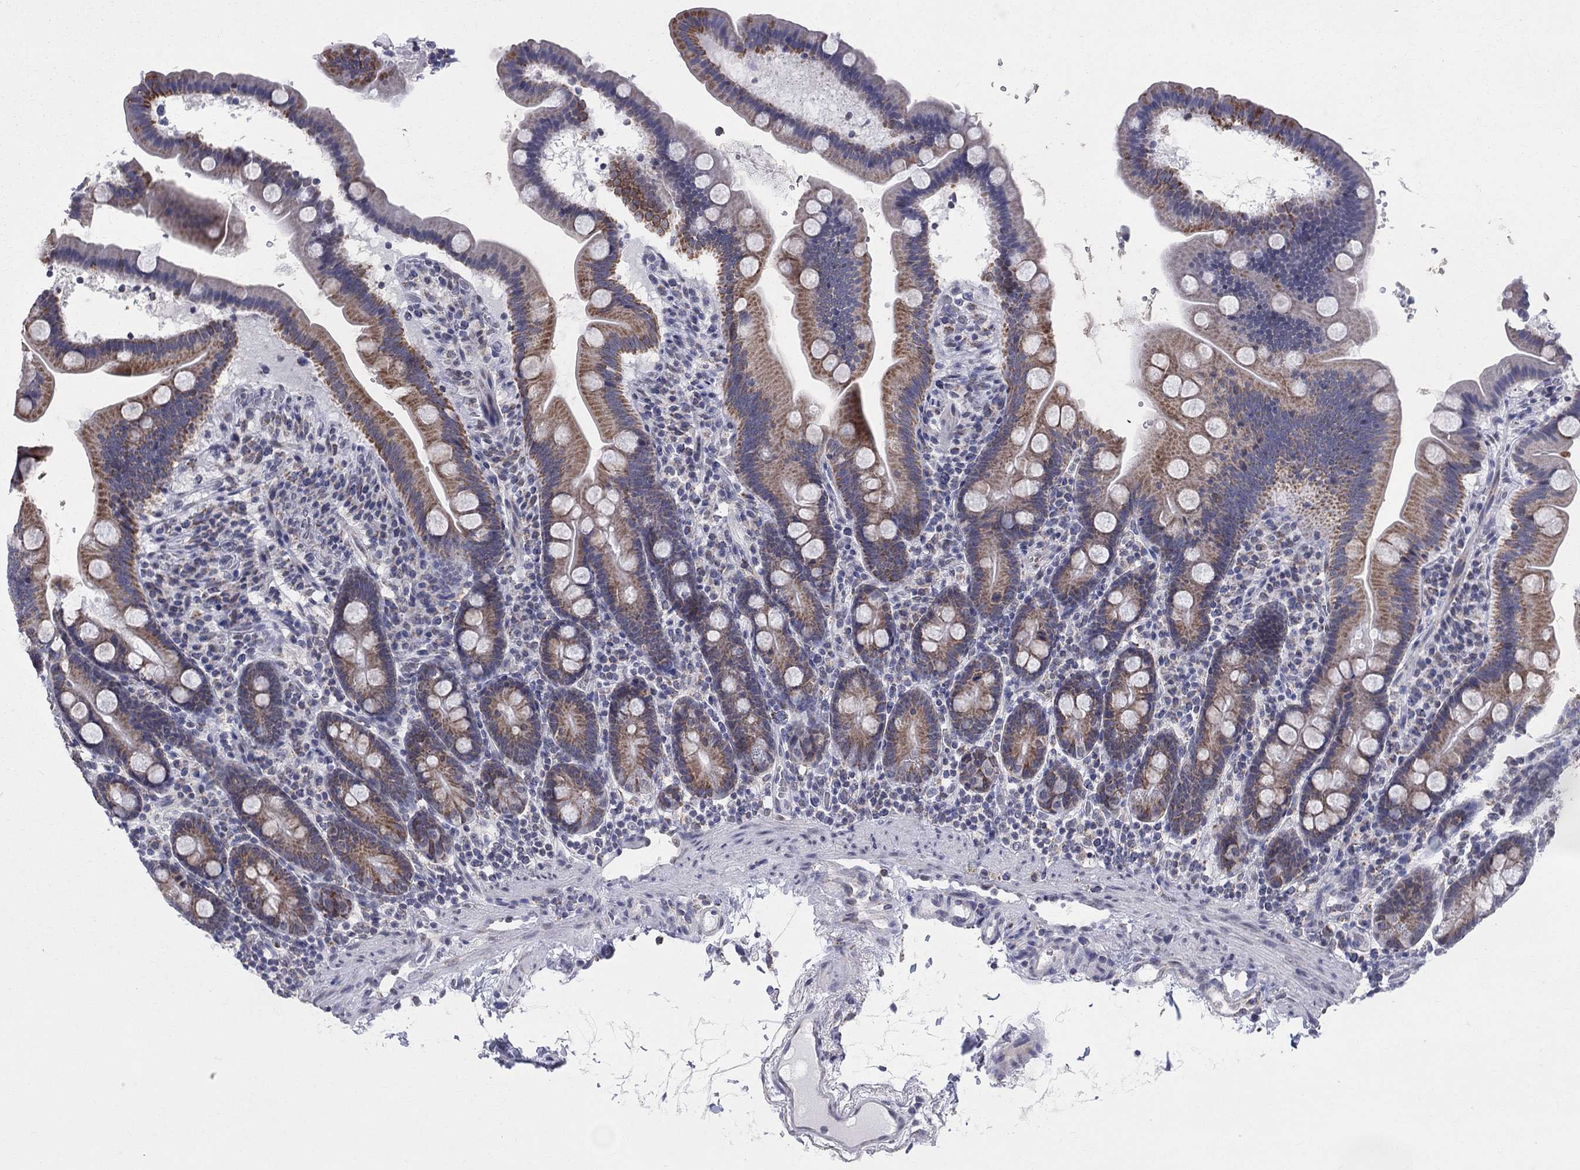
{"staining": {"intensity": "moderate", "quantity": ">75%", "location": "cytoplasmic/membranous"}, "tissue": "duodenum", "cell_type": "Glandular cells", "image_type": "normal", "snomed": [{"axis": "morphology", "description": "Normal tissue, NOS"}, {"axis": "topography", "description": "Duodenum"}], "caption": "About >75% of glandular cells in unremarkable human duodenum reveal moderate cytoplasmic/membranous protein expression as visualized by brown immunohistochemical staining.", "gene": "KISS1R", "patient": {"sex": "male", "age": 59}}